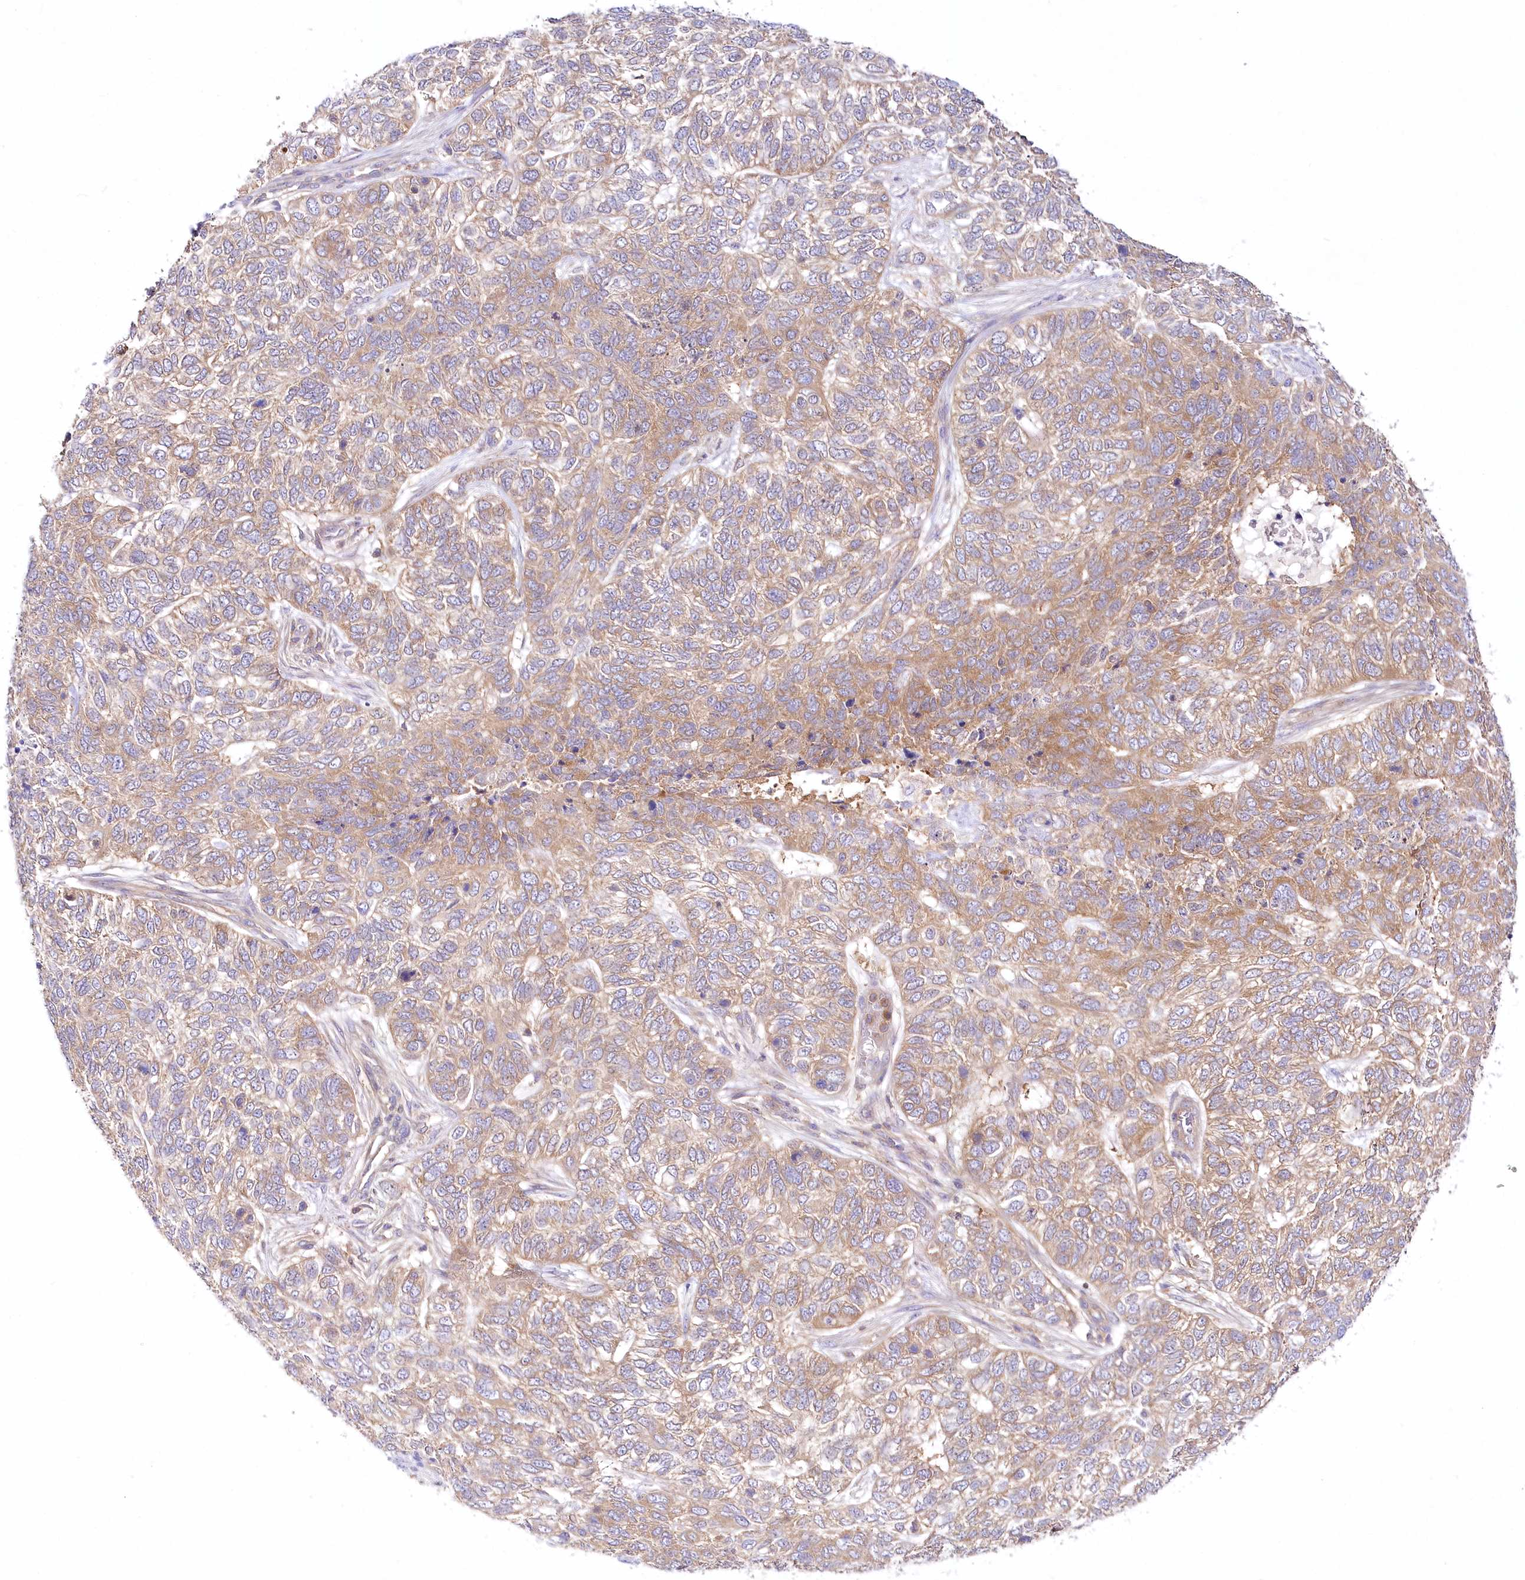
{"staining": {"intensity": "moderate", "quantity": "<25%", "location": "cytoplasmic/membranous"}, "tissue": "skin cancer", "cell_type": "Tumor cells", "image_type": "cancer", "snomed": [{"axis": "morphology", "description": "Basal cell carcinoma"}, {"axis": "topography", "description": "Skin"}], "caption": "Immunohistochemistry (DAB (3,3'-diaminobenzidine)) staining of skin cancer exhibits moderate cytoplasmic/membranous protein expression in about <25% of tumor cells.", "gene": "ABRAXAS2", "patient": {"sex": "female", "age": 65}}